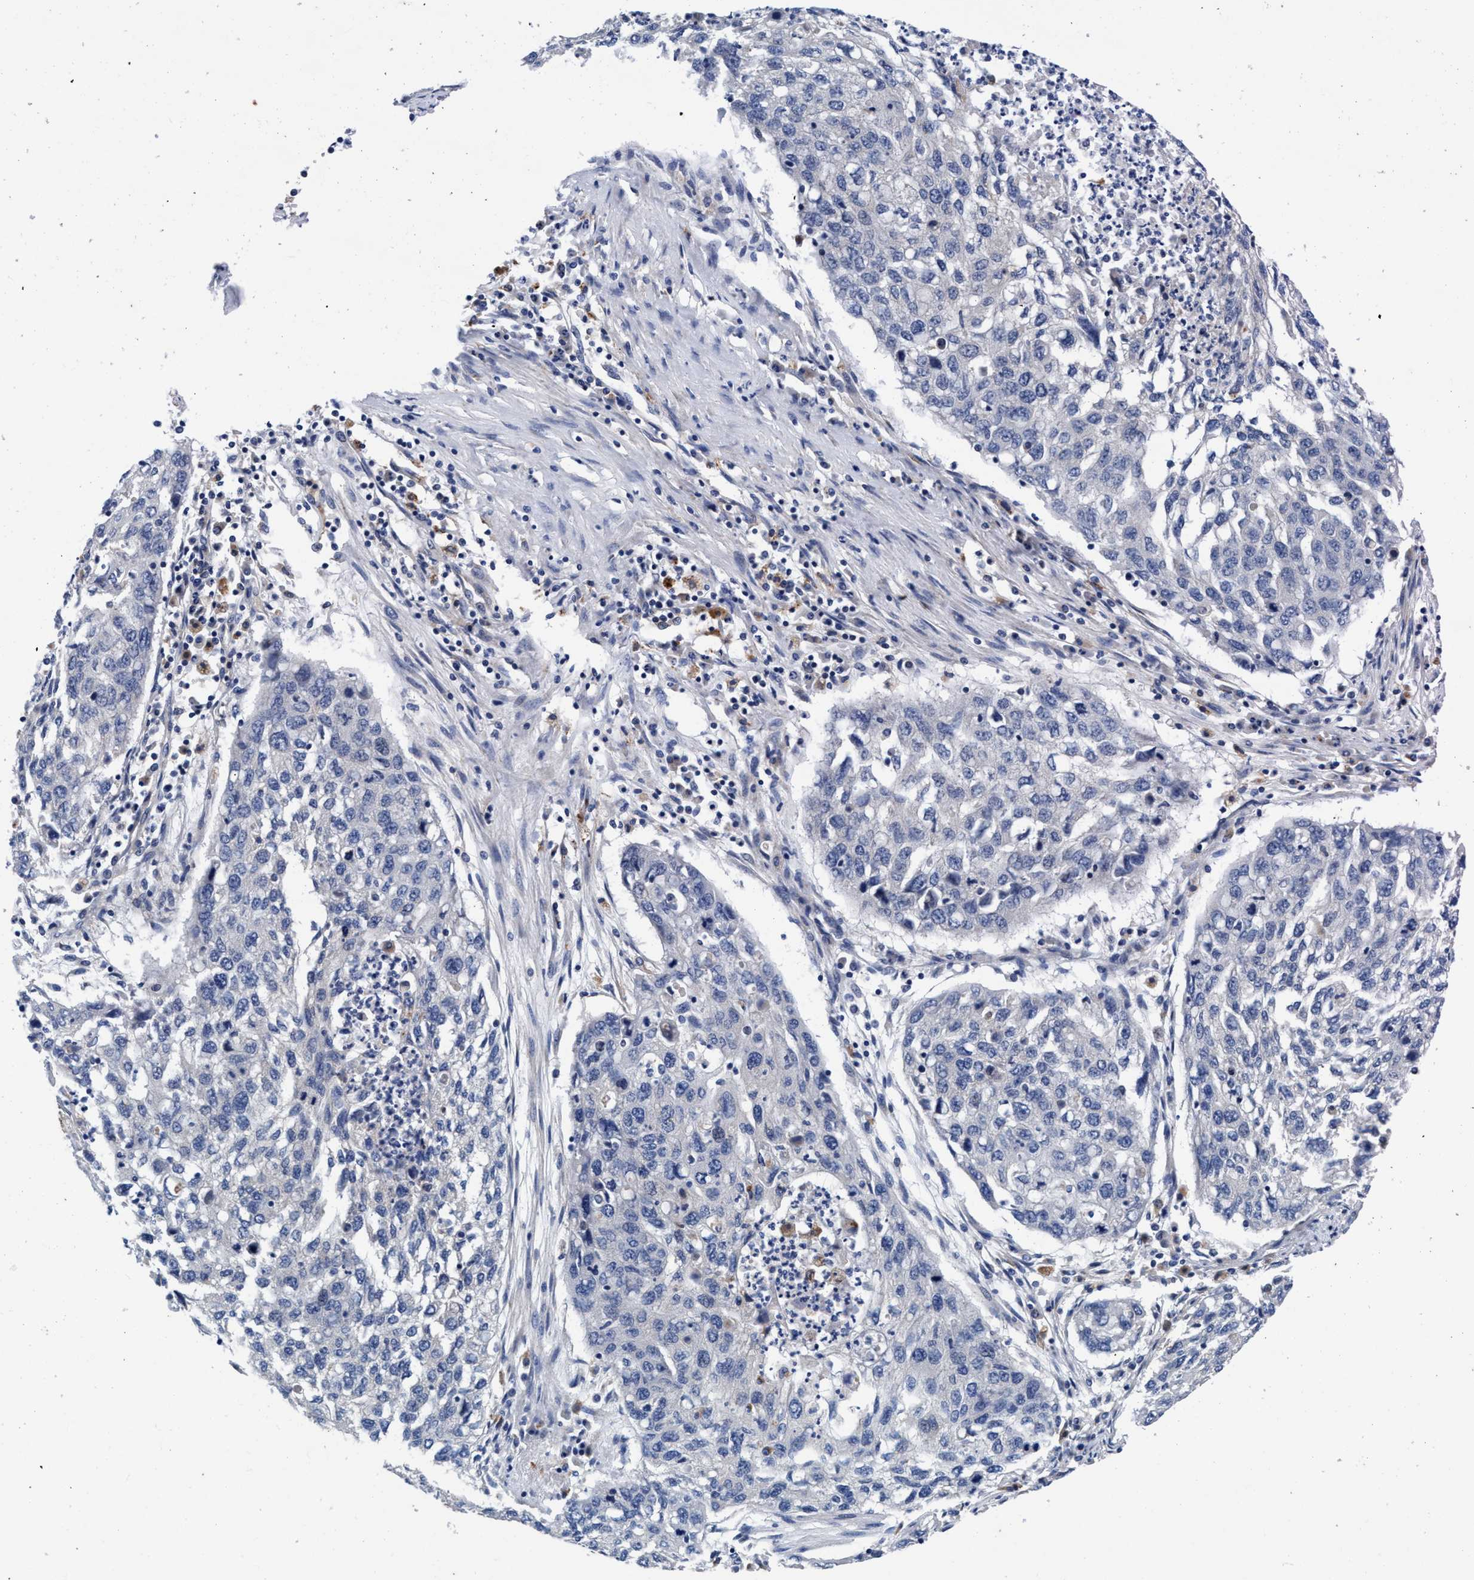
{"staining": {"intensity": "negative", "quantity": "none", "location": "none"}, "tissue": "lung cancer", "cell_type": "Tumor cells", "image_type": "cancer", "snomed": [{"axis": "morphology", "description": "Squamous cell carcinoma, NOS"}, {"axis": "topography", "description": "Lung"}], "caption": "Tumor cells are negative for protein expression in human lung cancer (squamous cell carcinoma). Nuclei are stained in blue.", "gene": "ENDOG", "patient": {"sex": "female", "age": 63}}